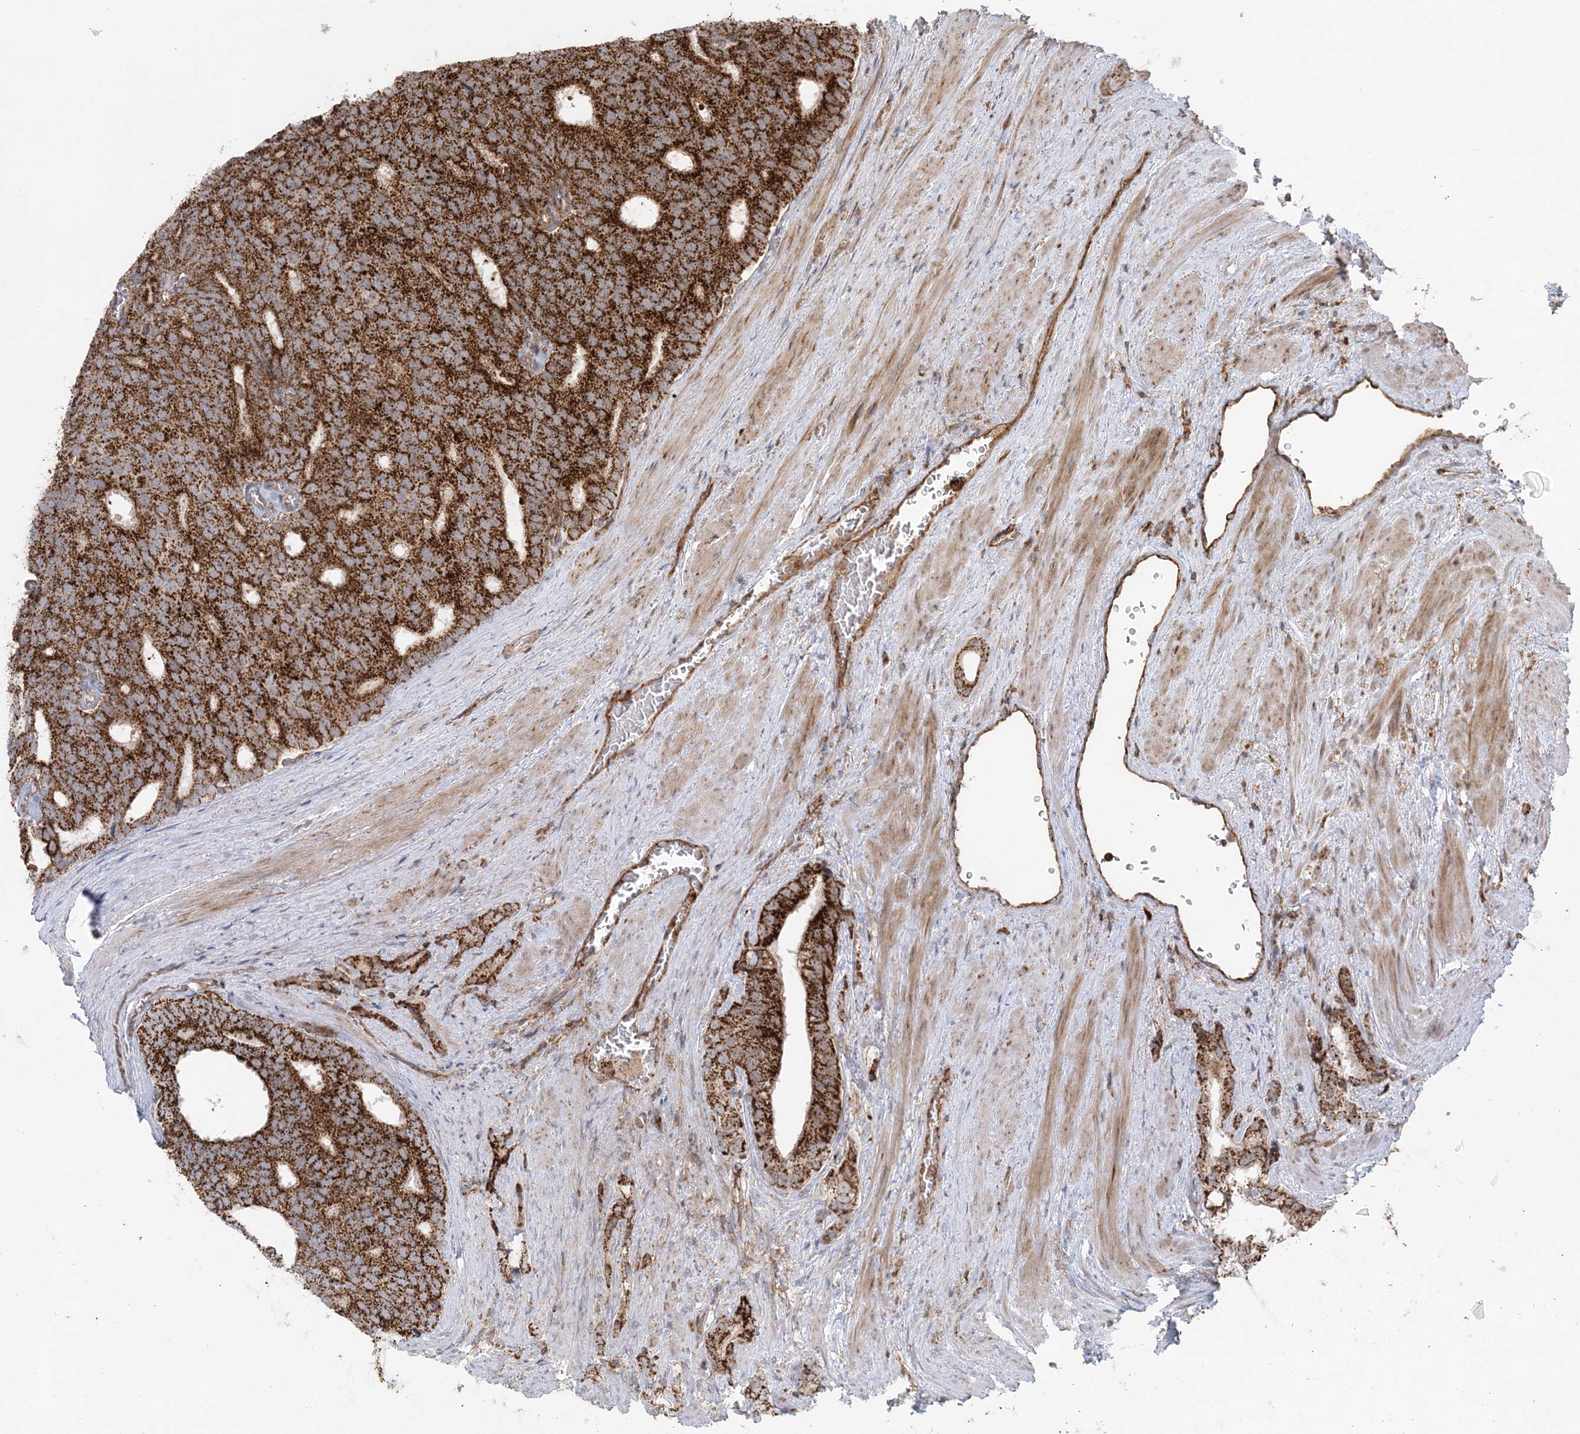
{"staining": {"intensity": "strong", "quantity": ">75%", "location": "cytoplasmic/membranous"}, "tissue": "prostate cancer", "cell_type": "Tumor cells", "image_type": "cancer", "snomed": [{"axis": "morphology", "description": "Adenocarcinoma, Low grade"}, {"axis": "topography", "description": "Prostate"}], "caption": "Immunohistochemical staining of human prostate low-grade adenocarcinoma exhibits high levels of strong cytoplasmic/membranous protein expression in about >75% of tumor cells.", "gene": "LRPPRC", "patient": {"sex": "male", "age": 71}}